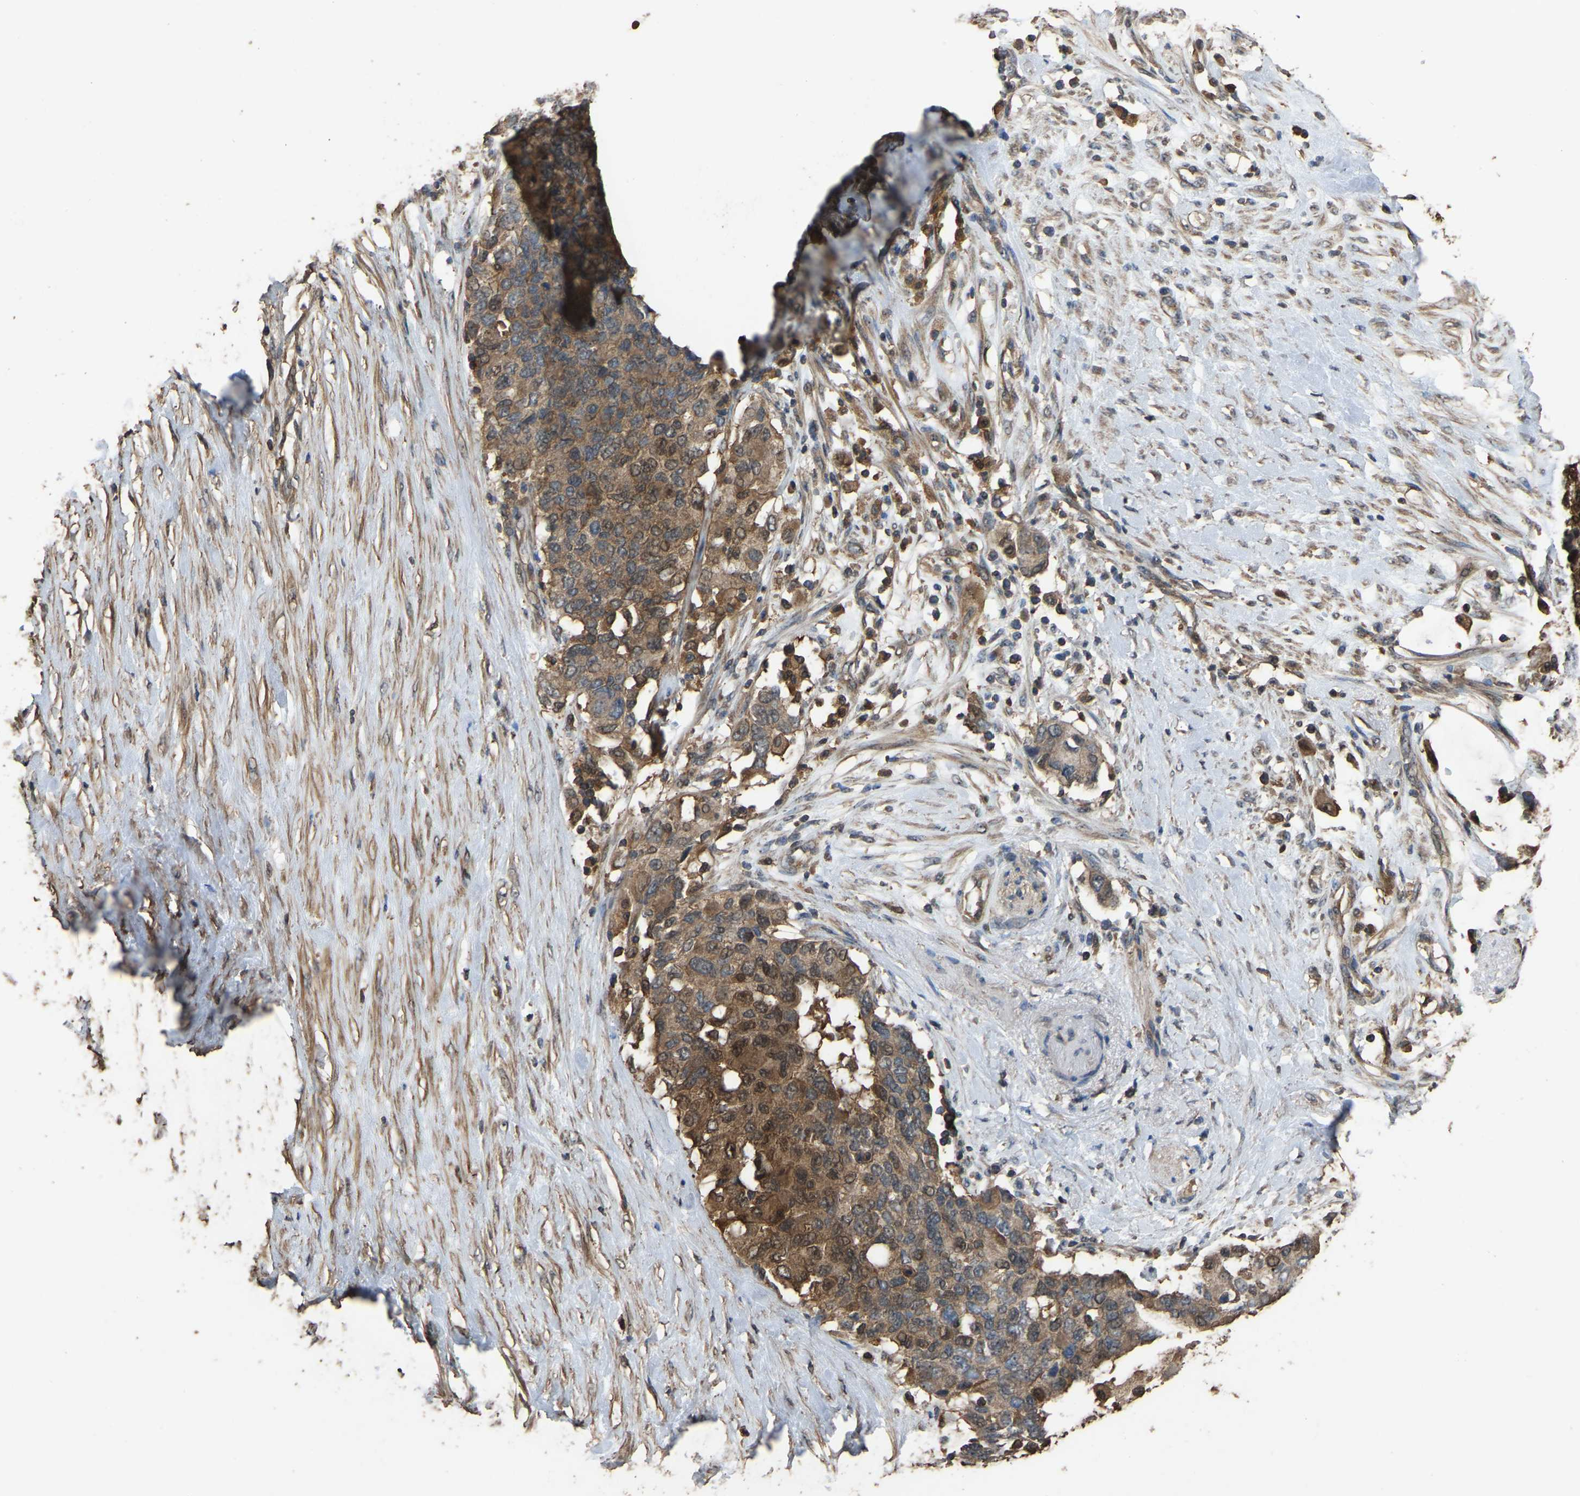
{"staining": {"intensity": "moderate", "quantity": ">75%", "location": "cytoplasmic/membranous,nuclear"}, "tissue": "pancreatic cancer", "cell_type": "Tumor cells", "image_type": "cancer", "snomed": [{"axis": "morphology", "description": "Adenocarcinoma, NOS"}, {"axis": "topography", "description": "Pancreas"}], "caption": "Pancreatic cancer tissue displays moderate cytoplasmic/membranous and nuclear expression in approximately >75% of tumor cells, visualized by immunohistochemistry. (Brightfield microscopy of DAB IHC at high magnification).", "gene": "FHIT", "patient": {"sex": "female", "age": 56}}